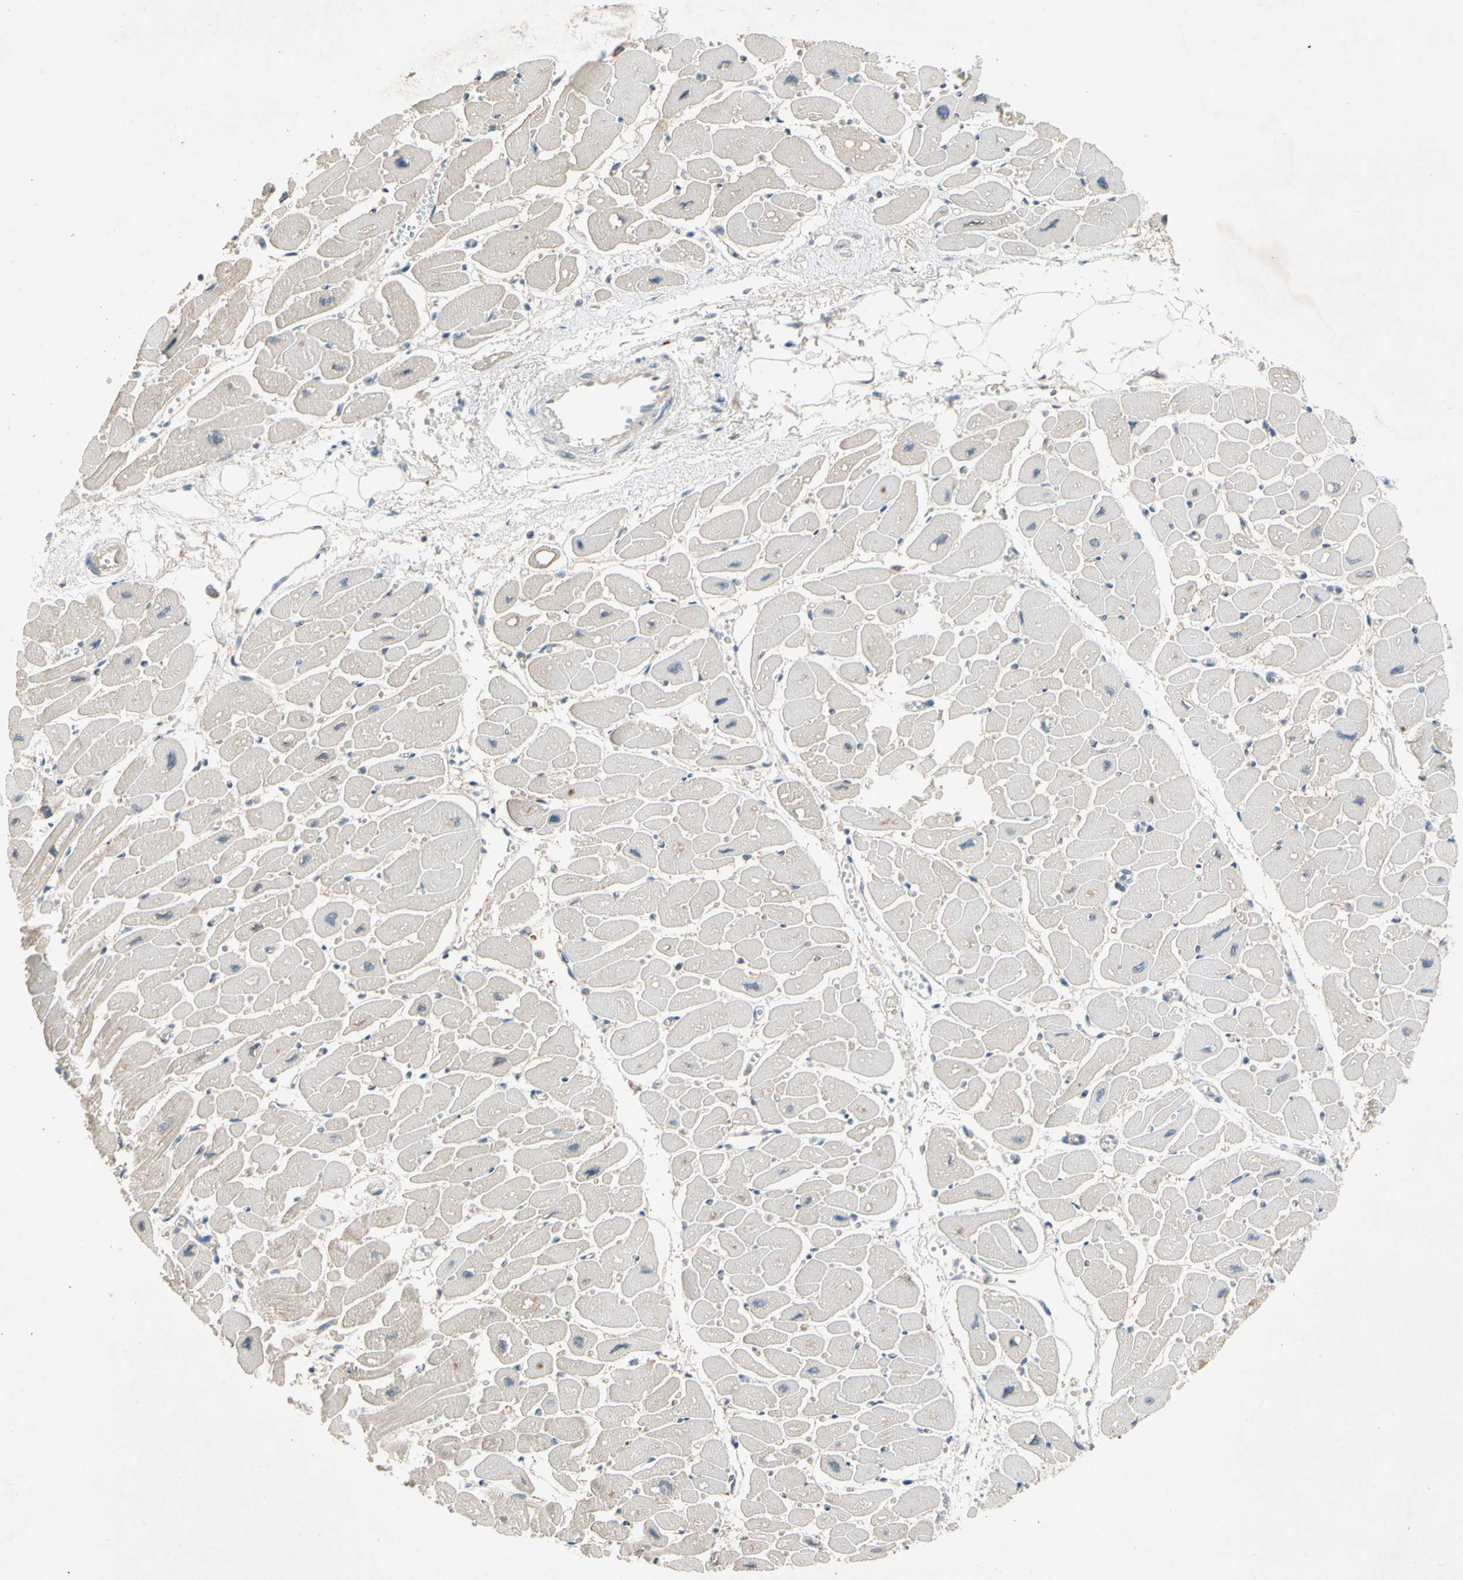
{"staining": {"intensity": "weak", "quantity": "<25%", "location": "cytoplasmic/membranous"}, "tissue": "heart muscle", "cell_type": "Cardiomyocytes", "image_type": "normal", "snomed": [{"axis": "morphology", "description": "Normal tissue, NOS"}, {"axis": "topography", "description": "Heart"}], "caption": "Immunohistochemistry (IHC) photomicrograph of unremarkable heart muscle: heart muscle stained with DAB reveals no significant protein positivity in cardiomyocytes.", "gene": "NDFIP2", "patient": {"sex": "female", "age": 54}}